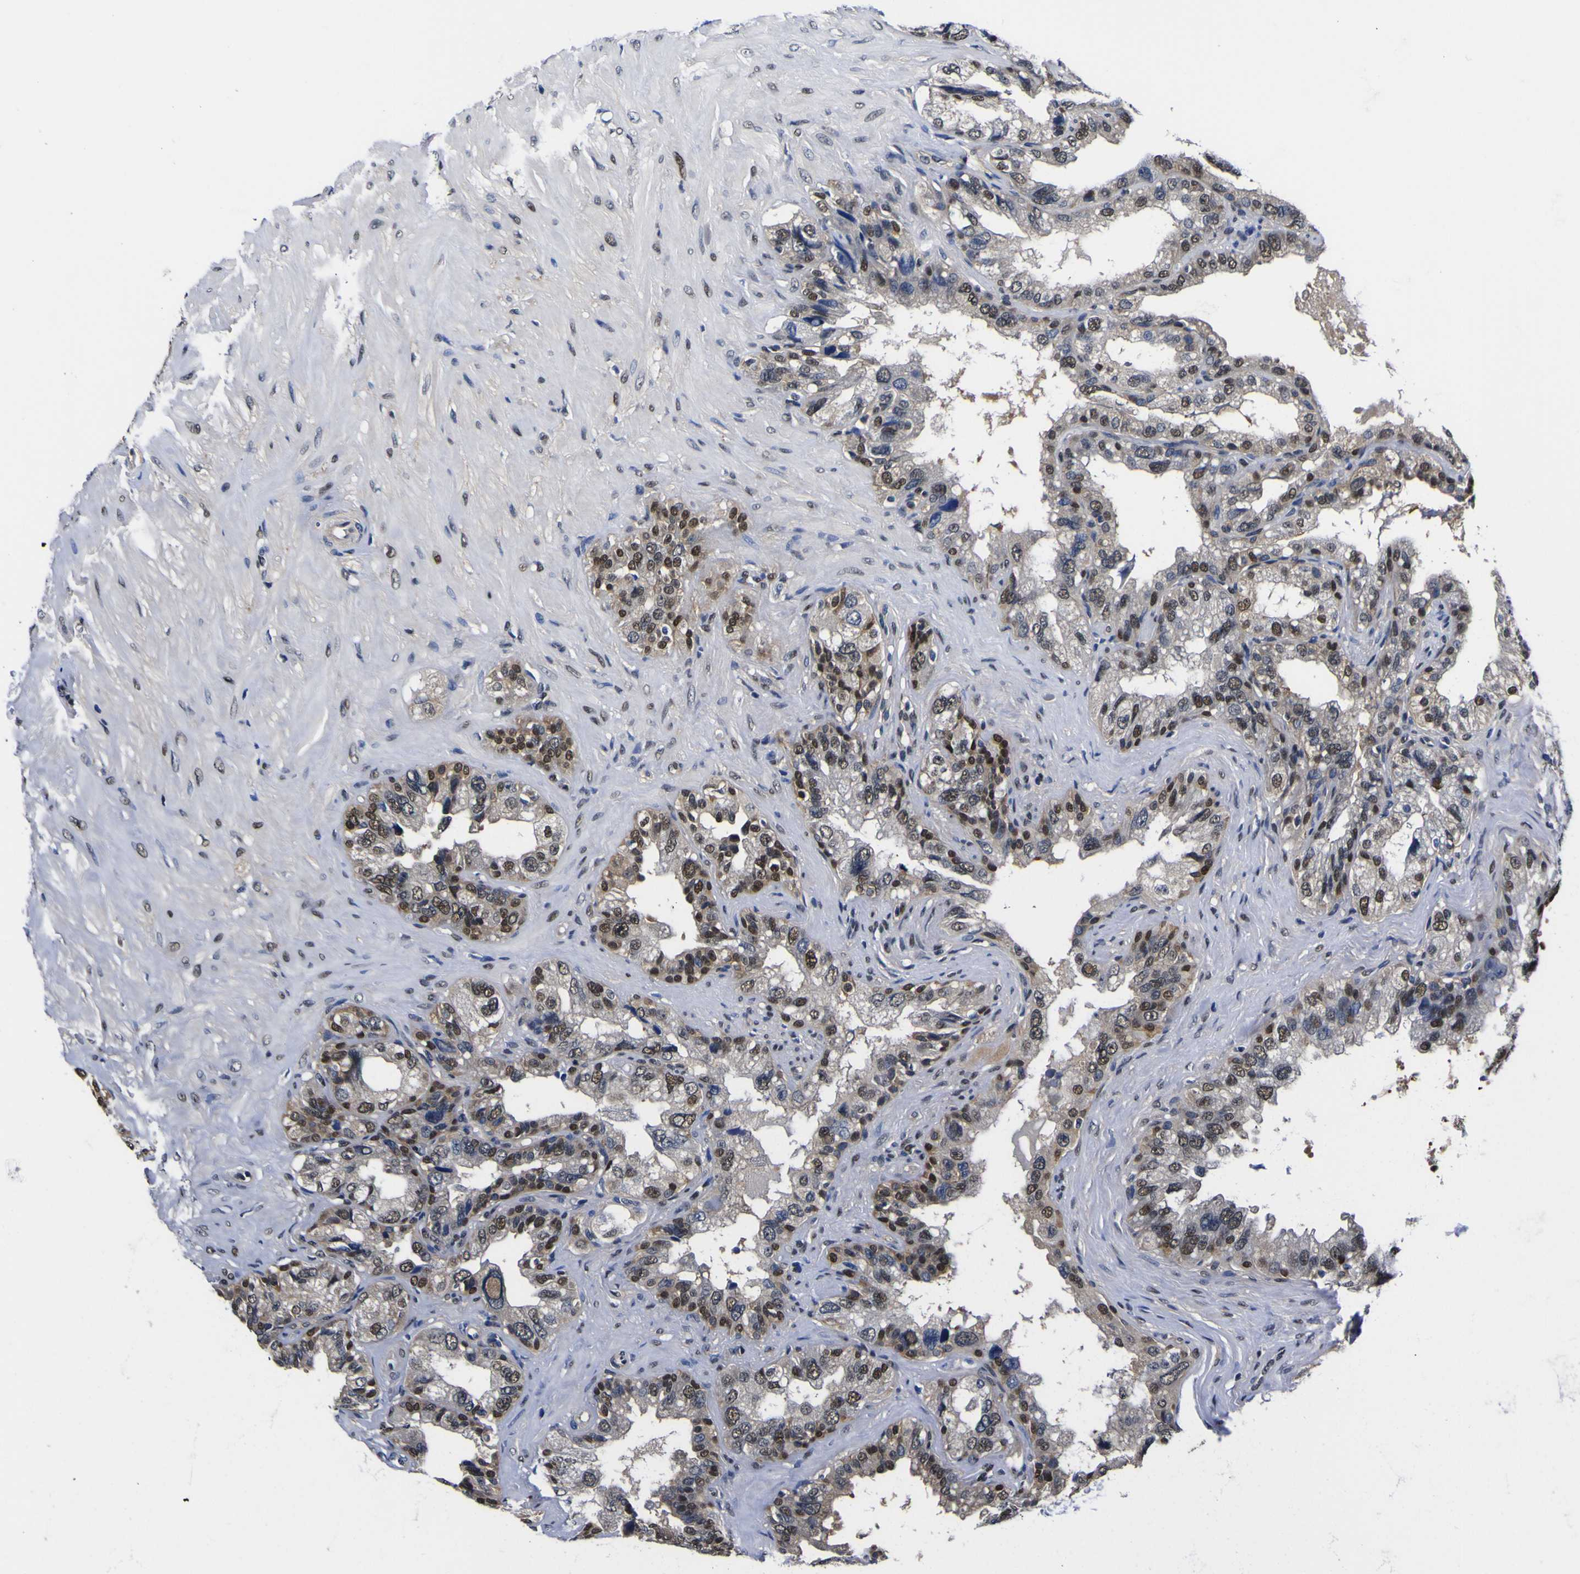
{"staining": {"intensity": "moderate", "quantity": ">75%", "location": "cytoplasmic/membranous,nuclear"}, "tissue": "seminal vesicle", "cell_type": "Glandular cells", "image_type": "normal", "snomed": [{"axis": "morphology", "description": "Normal tissue, NOS"}, {"axis": "topography", "description": "Seminal veicle"}], "caption": "A brown stain highlights moderate cytoplasmic/membranous,nuclear staining of a protein in glandular cells of benign human seminal vesicle. Using DAB (3,3'-diaminobenzidine) (brown) and hematoxylin (blue) stains, captured at high magnification using brightfield microscopy.", "gene": "FAM110B", "patient": {"sex": "male", "age": 68}}